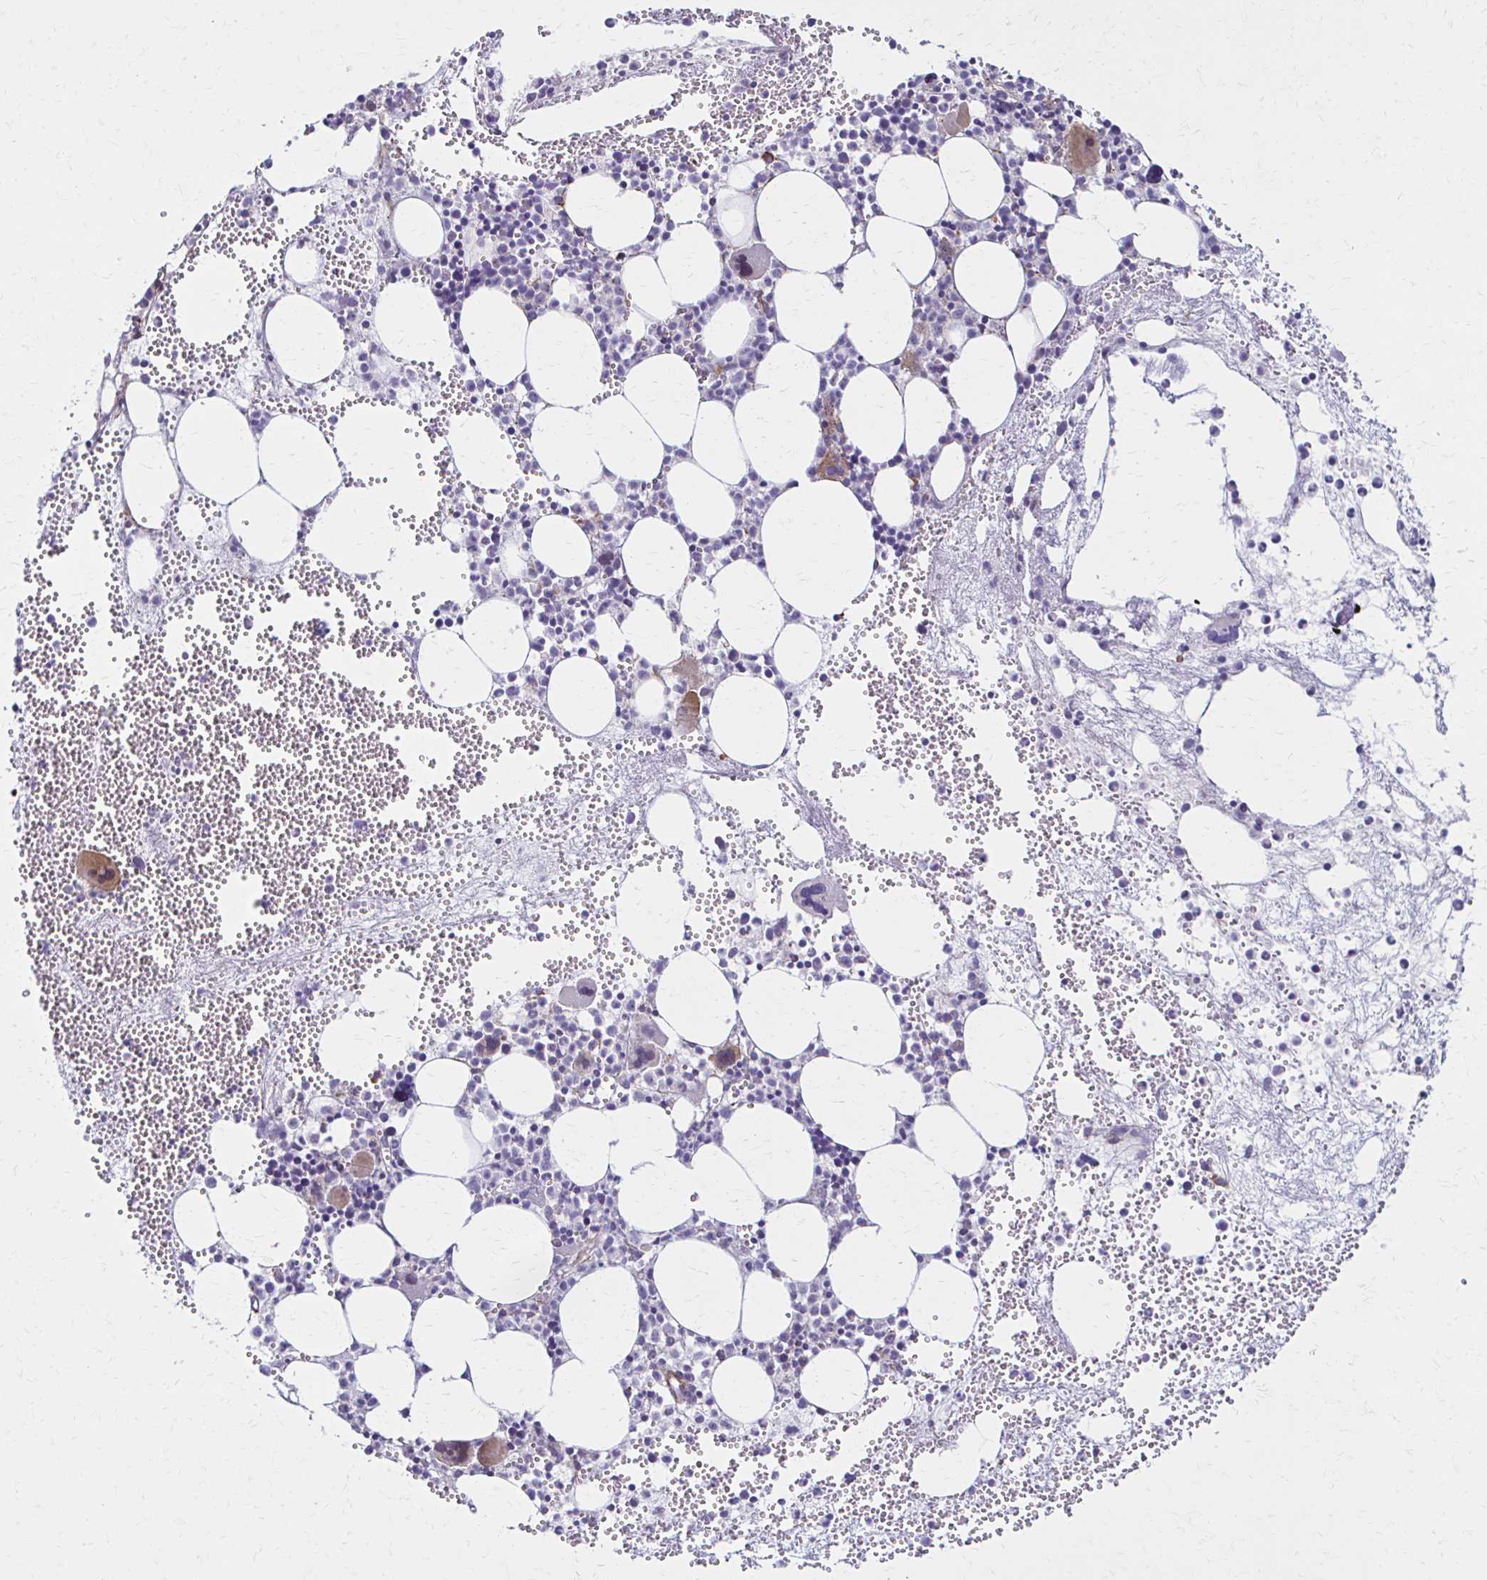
{"staining": {"intensity": "moderate", "quantity": "<25%", "location": "cytoplasmic/membranous"}, "tissue": "bone marrow", "cell_type": "Hematopoietic cells", "image_type": "normal", "snomed": [{"axis": "morphology", "description": "Normal tissue, NOS"}, {"axis": "topography", "description": "Bone marrow"}], "caption": "IHC histopathology image of normal bone marrow stained for a protein (brown), which exhibits low levels of moderate cytoplasmic/membranous staining in about <25% of hematopoietic cells.", "gene": "TIMMDC1", "patient": {"sex": "female", "age": 57}}